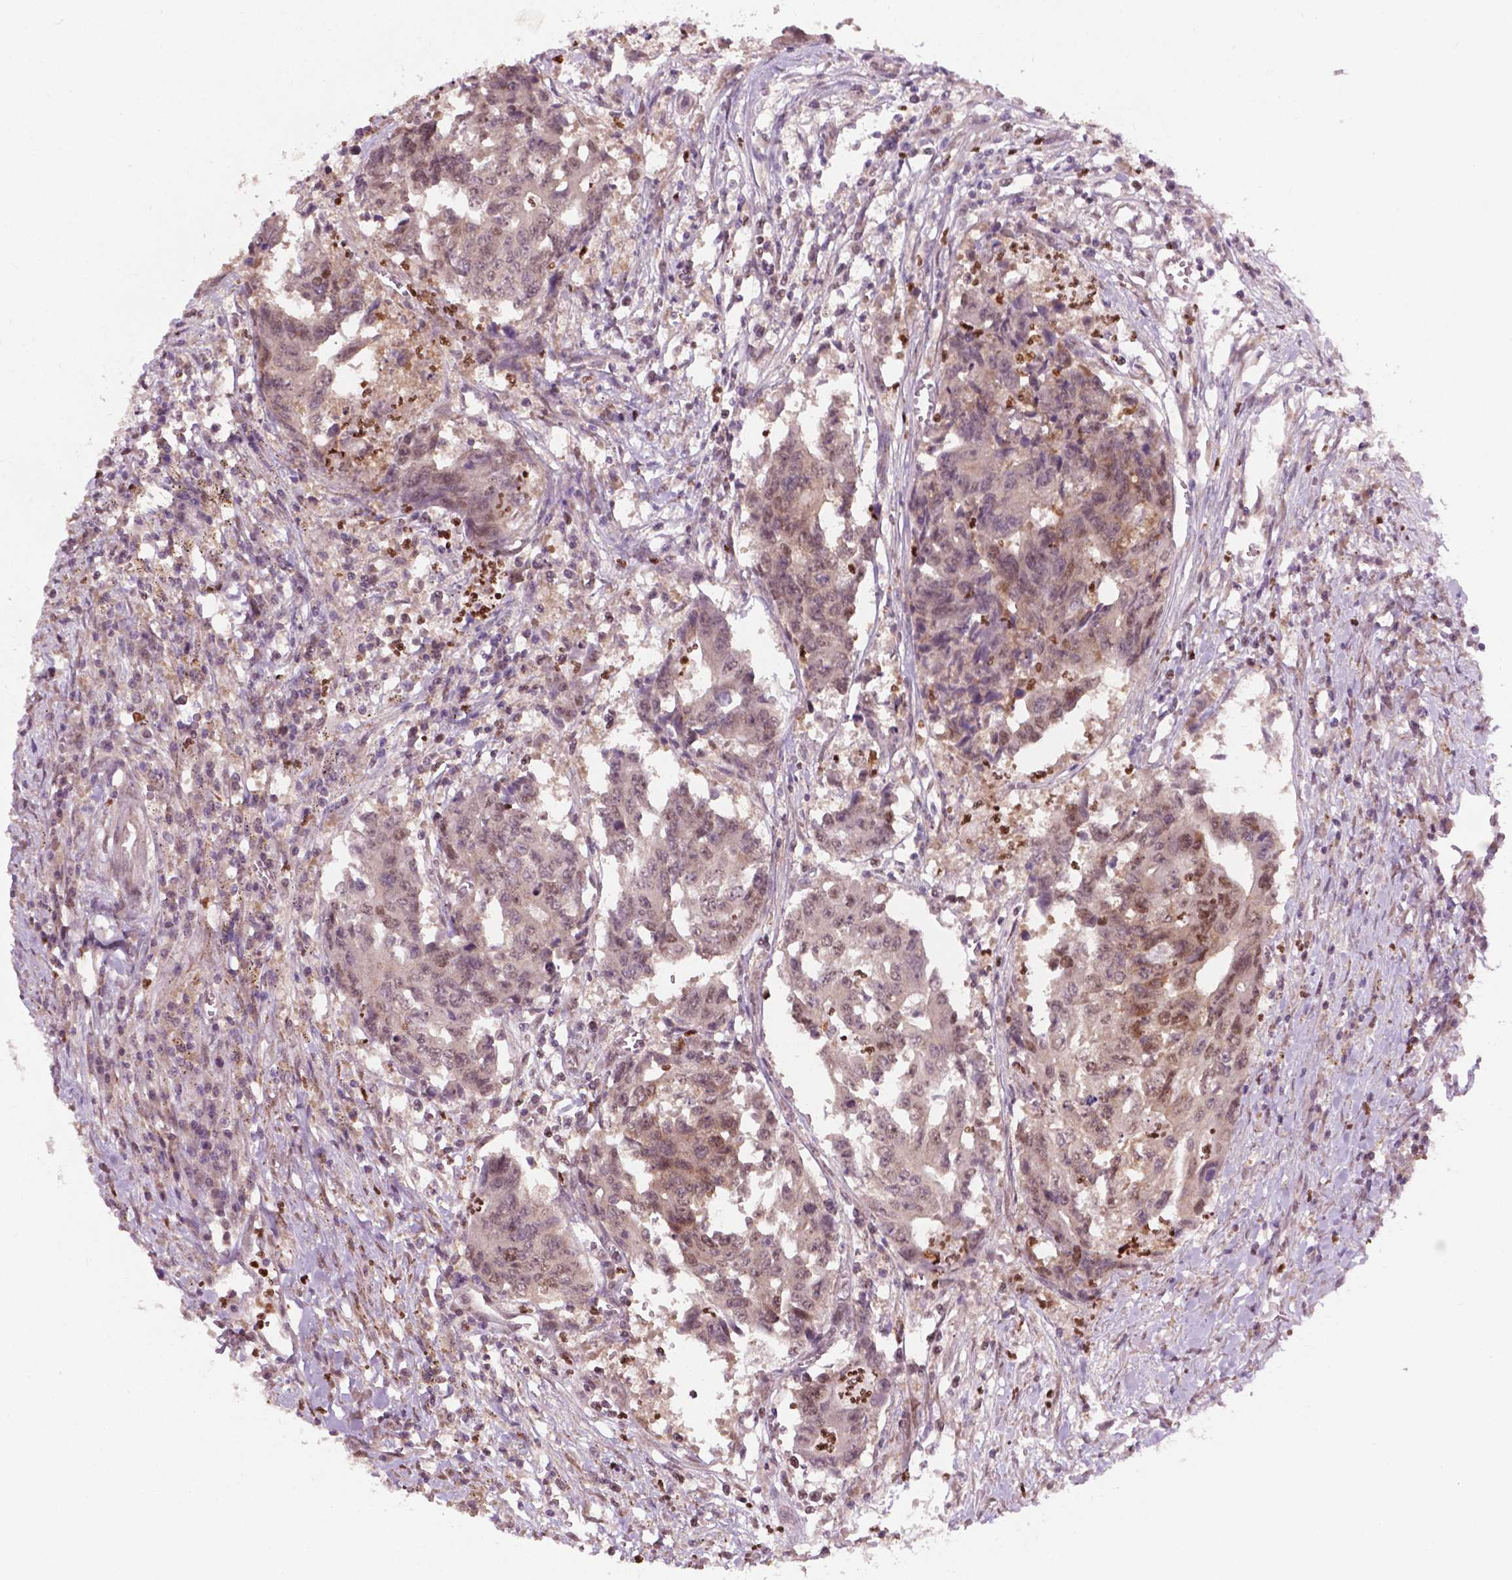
{"staining": {"intensity": "moderate", "quantity": "<25%", "location": "nuclear"}, "tissue": "colorectal cancer", "cell_type": "Tumor cells", "image_type": "cancer", "snomed": [{"axis": "morphology", "description": "Adenocarcinoma, NOS"}, {"axis": "topography", "description": "Rectum"}], "caption": "Brown immunohistochemical staining in colorectal cancer reveals moderate nuclear expression in approximately <25% of tumor cells.", "gene": "NFAT5", "patient": {"sex": "male", "age": 54}}